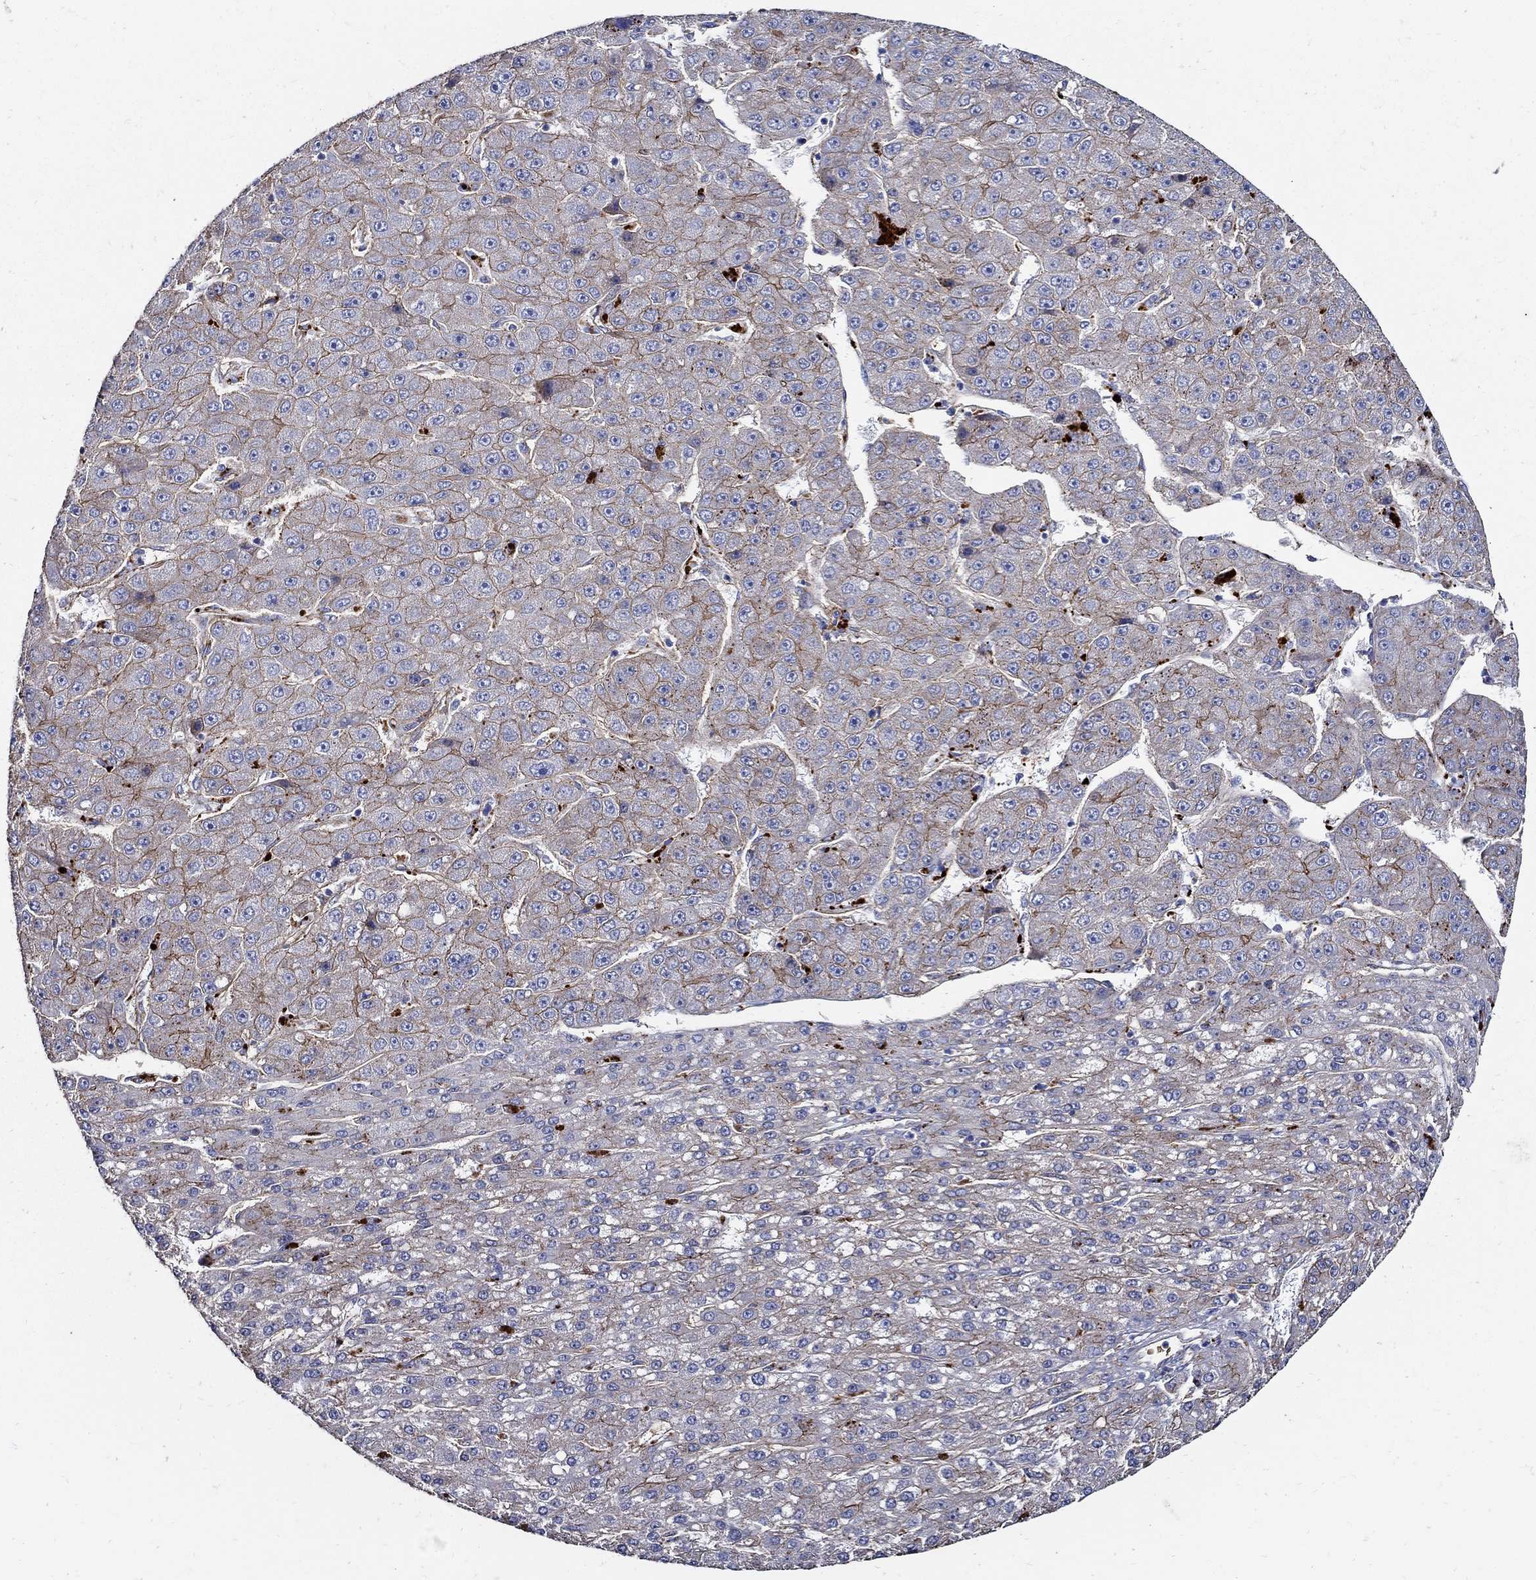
{"staining": {"intensity": "moderate", "quantity": "25%-75%", "location": "cytoplasmic/membranous"}, "tissue": "liver cancer", "cell_type": "Tumor cells", "image_type": "cancer", "snomed": [{"axis": "morphology", "description": "Carcinoma, Hepatocellular, NOS"}, {"axis": "topography", "description": "Liver"}], "caption": "Protein analysis of liver cancer tissue reveals moderate cytoplasmic/membranous expression in about 25%-75% of tumor cells.", "gene": "APBB3", "patient": {"sex": "male", "age": 67}}